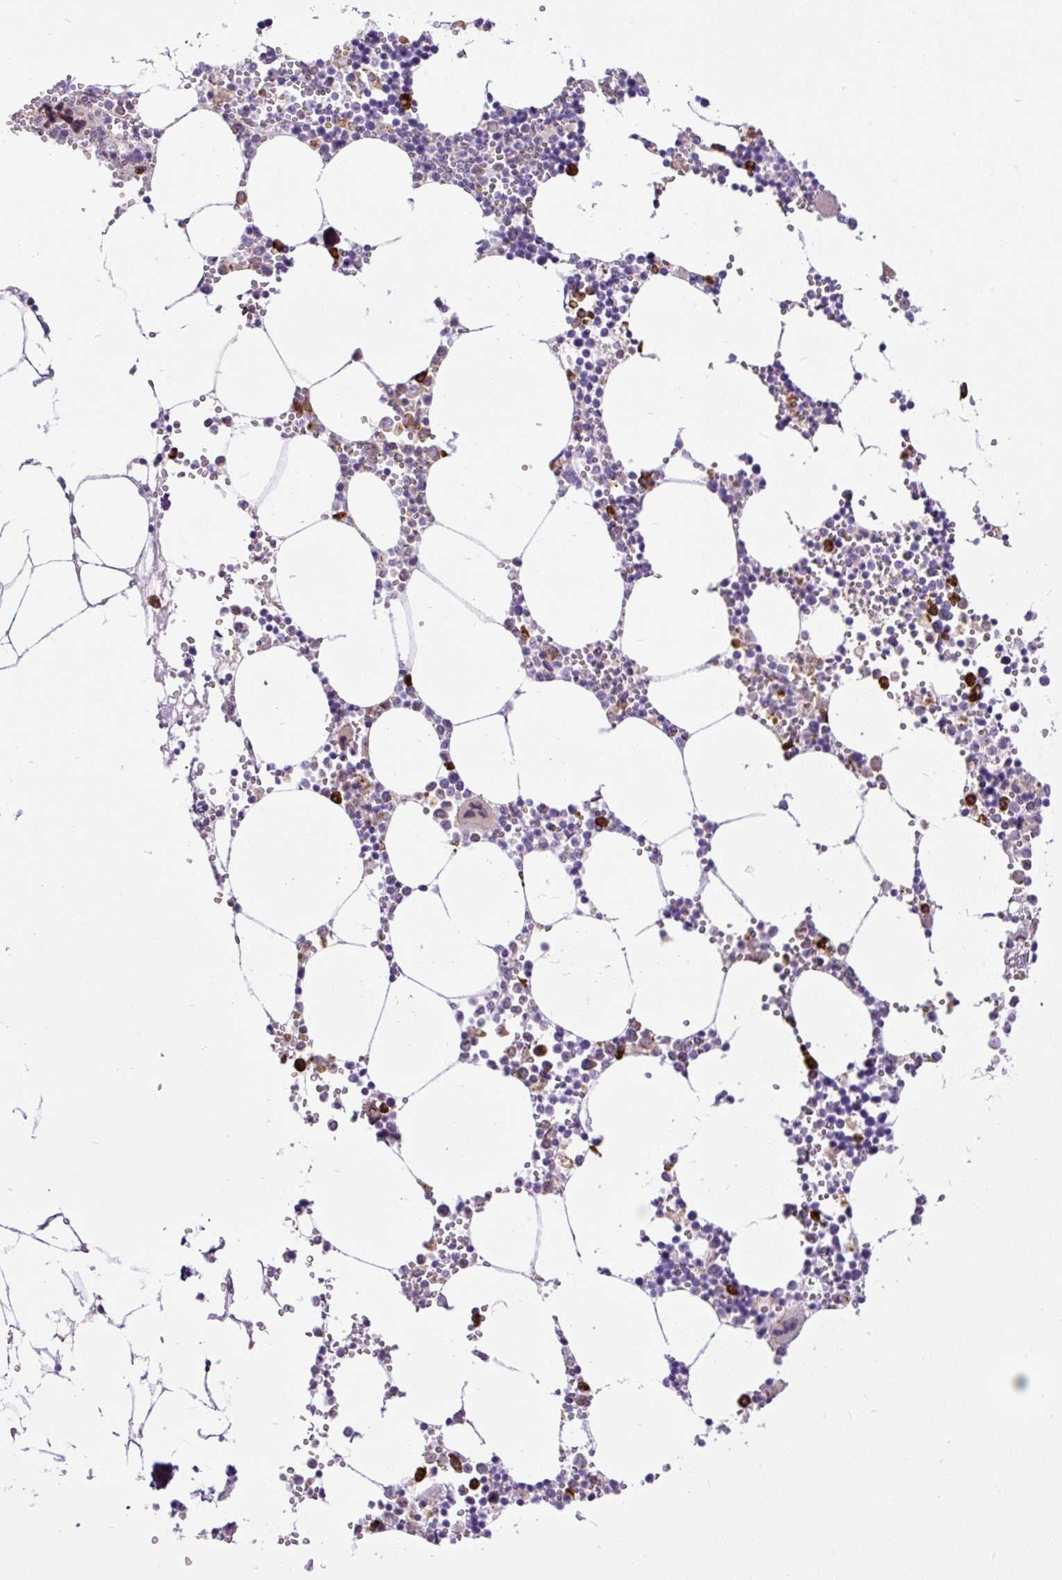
{"staining": {"intensity": "strong", "quantity": "<25%", "location": "cytoplasmic/membranous"}, "tissue": "bone marrow", "cell_type": "Hematopoietic cells", "image_type": "normal", "snomed": [{"axis": "morphology", "description": "Normal tissue, NOS"}, {"axis": "topography", "description": "Bone marrow"}], "caption": "The micrograph exhibits immunohistochemical staining of unremarkable bone marrow. There is strong cytoplasmic/membranous staining is present in about <25% of hematopoietic cells.", "gene": "DDOST", "patient": {"sex": "male", "age": 54}}